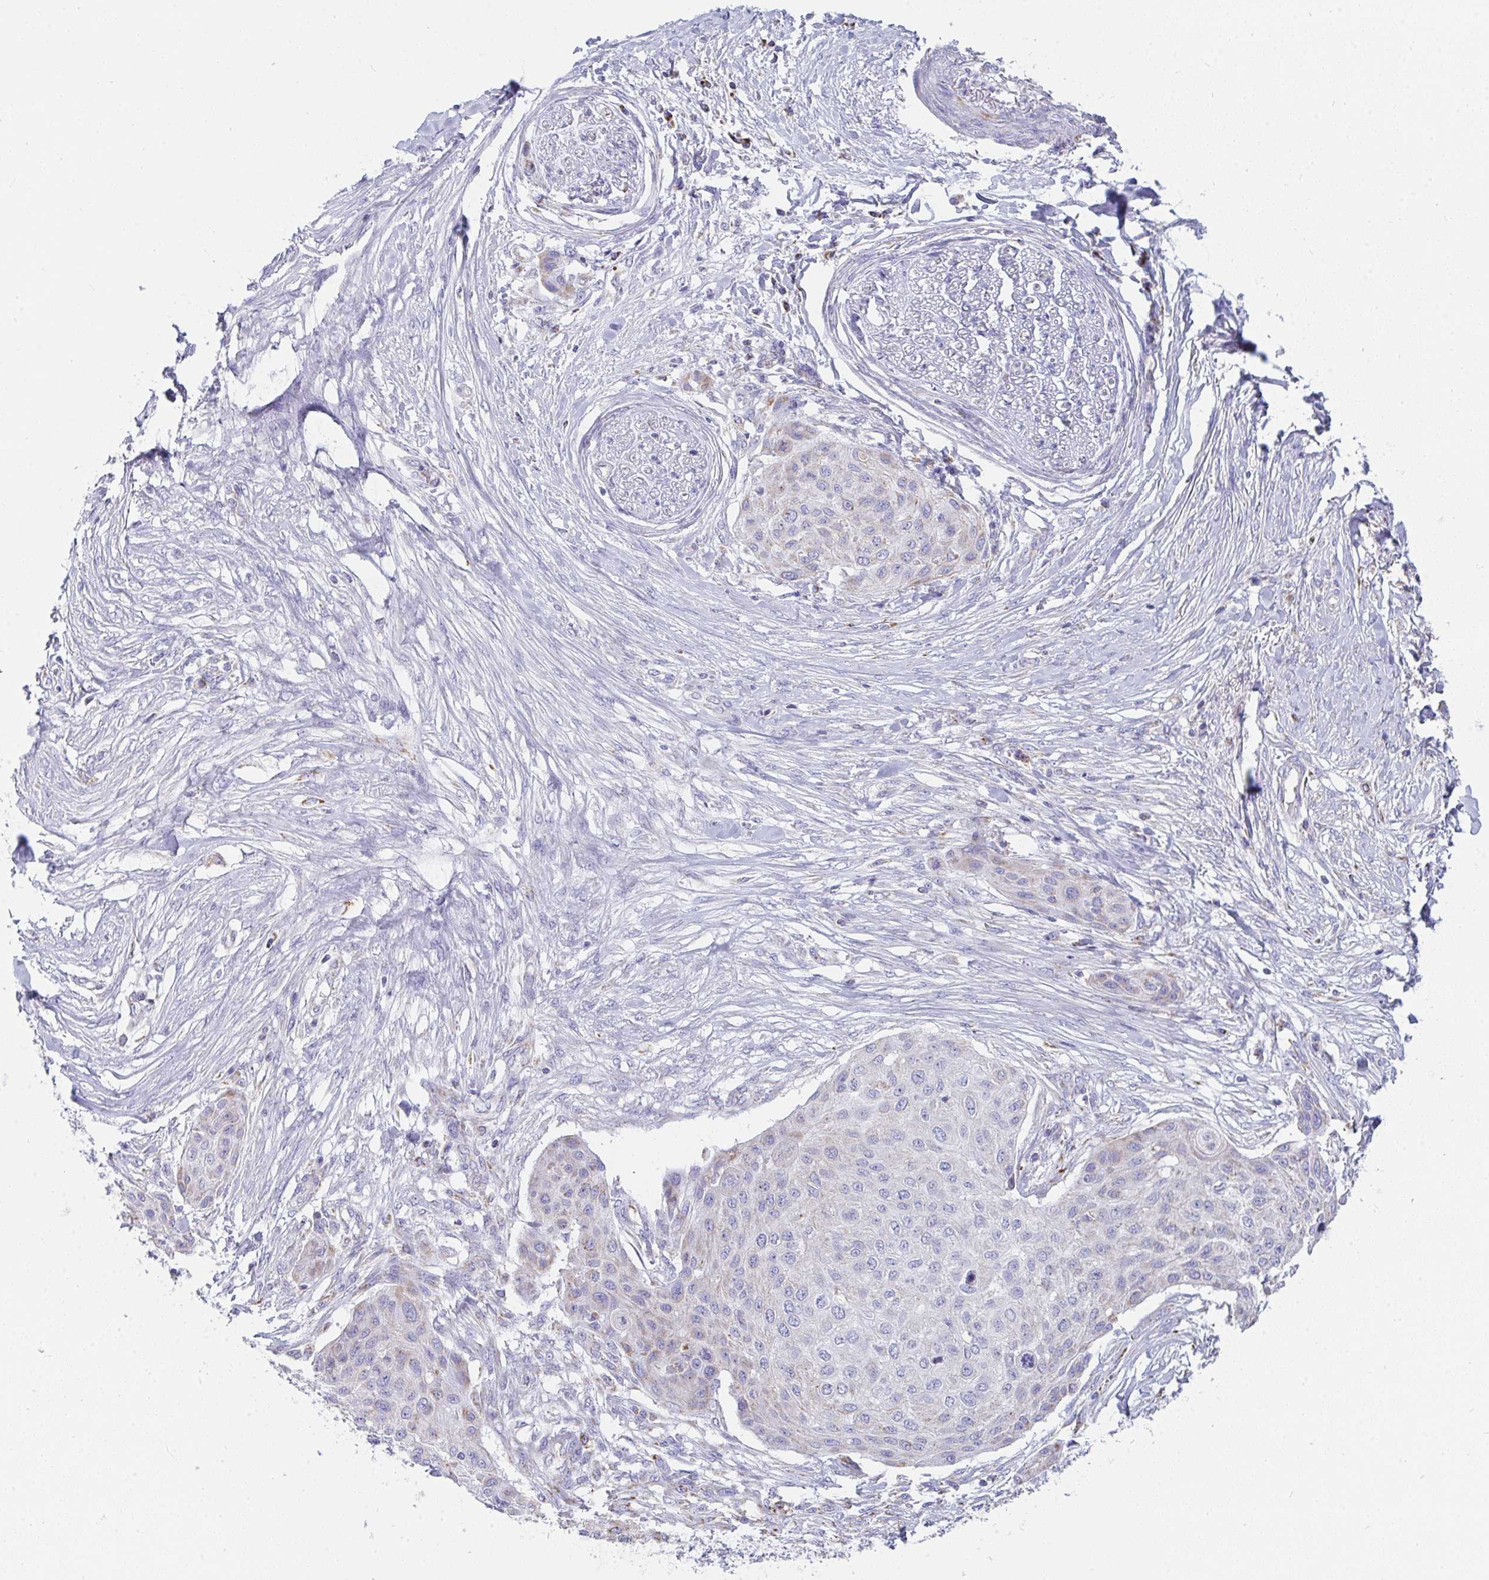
{"staining": {"intensity": "negative", "quantity": "none", "location": "none"}, "tissue": "skin cancer", "cell_type": "Tumor cells", "image_type": "cancer", "snomed": [{"axis": "morphology", "description": "Squamous cell carcinoma, NOS"}, {"axis": "topography", "description": "Skin"}], "caption": "High magnification brightfield microscopy of skin cancer stained with DAB (brown) and counterstained with hematoxylin (blue): tumor cells show no significant staining. (DAB (3,3'-diaminobenzidine) immunohistochemistry (IHC) with hematoxylin counter stain).", "gene": "AIFM1", "patient": {"sex": "female", "age": 87}}